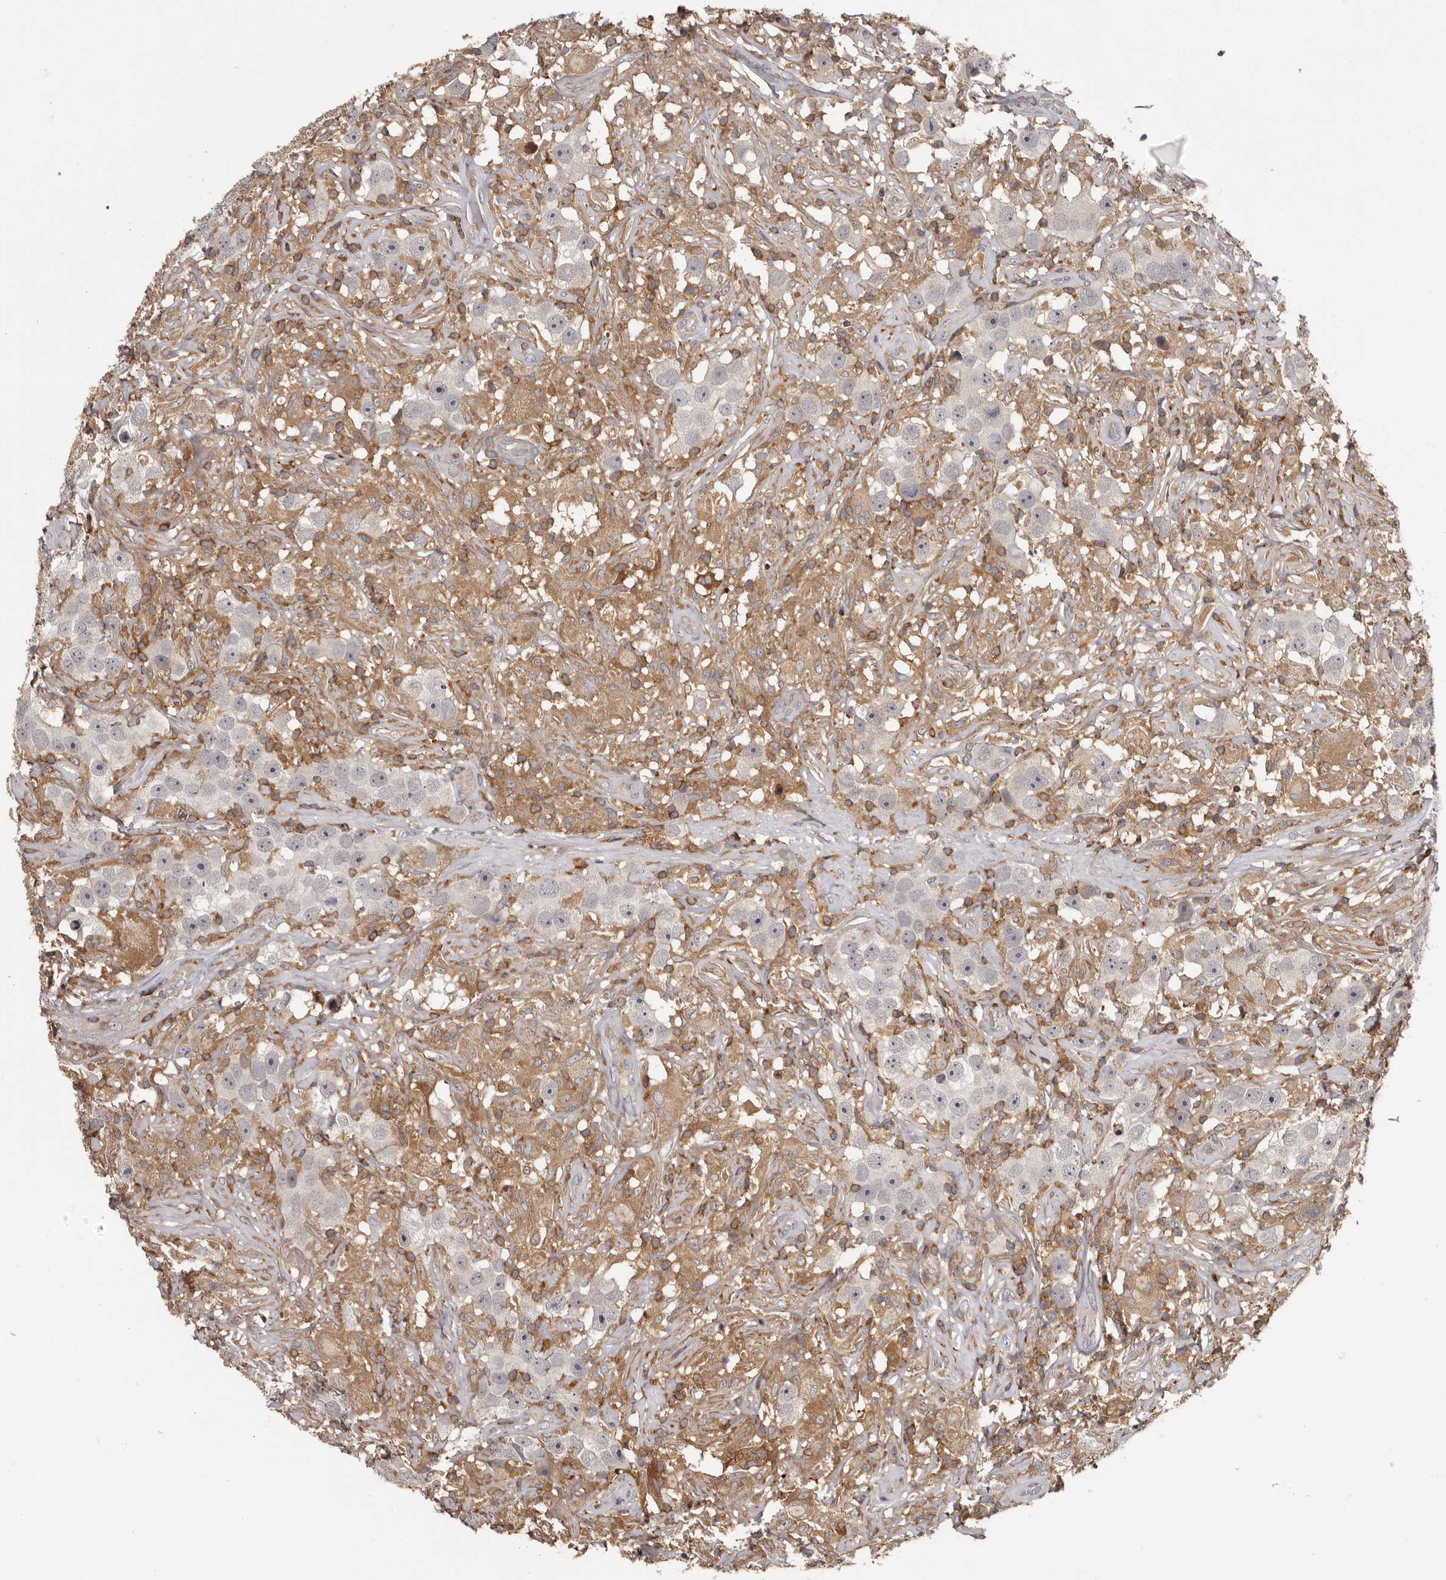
{"staining": {"intensity": "negative", "quantity": "none", "location": "none"}, "tissue": "testis cancer", "cell_type": "Tumor cells", "image_type": "cancer", "snomed": [{"axis": "morphology", "description": "Seminoma, NOS"}, {"axis": "topography", "description": "Testis"}], "caption": "This is an immunohistochemistry (IHC) image of testis cancer (seminoma). There is no positivity in tumor cells.", "gene": "ANKRD44", "patient": {"sex": "male", "age": 49}}